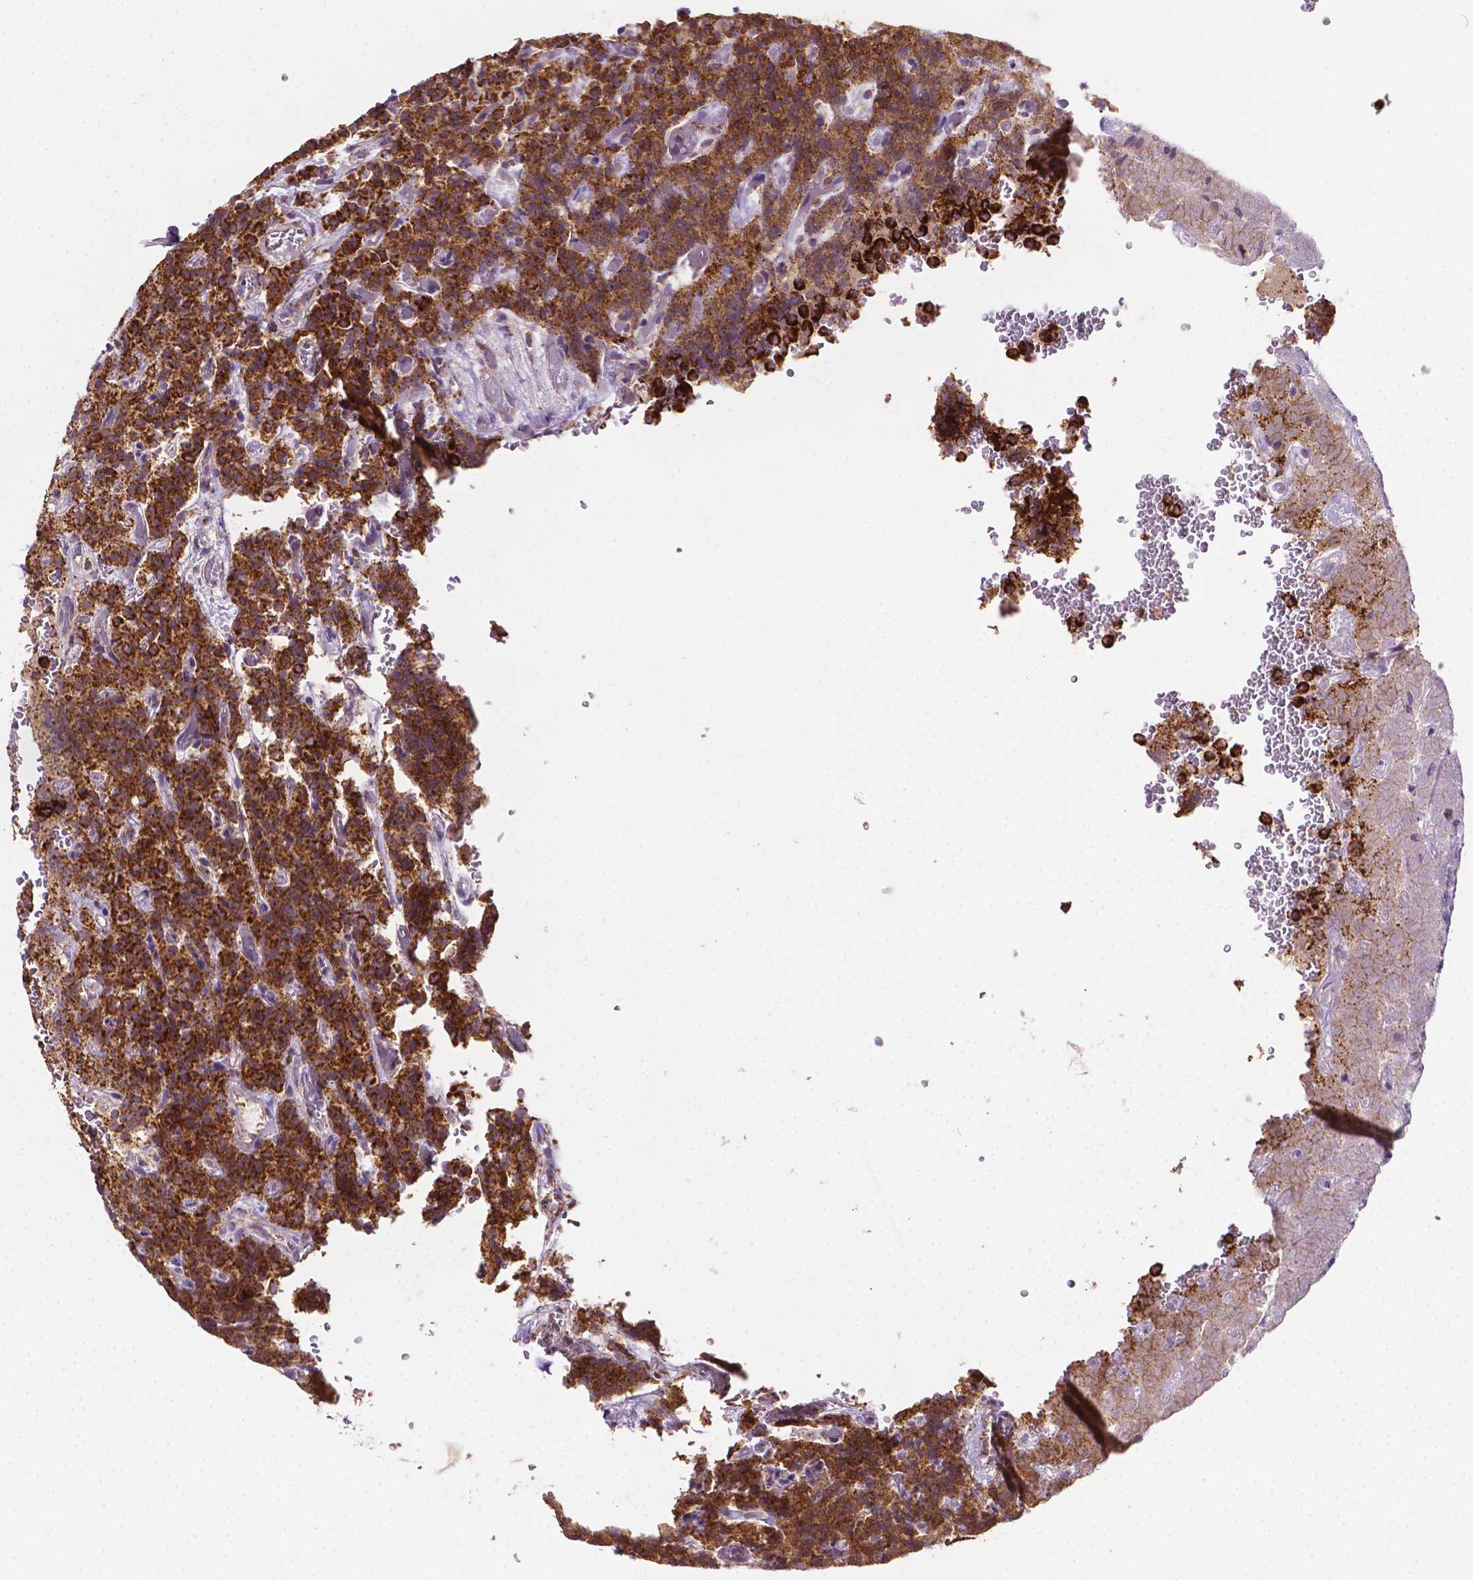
{"staining": {"intensity": "strong", "quantity": ">75%", "location": "cytoplasmic/membranous"}, "tissue": "carcinoid", "cell_type": "Tumor cells", "image_type": "cancer", "snomed": [{"axis": "morphology", "description": "Carcinoid, malignant, NOS"}, {"axis": "topography", "description": "Pancreas"}], "caption": "High-power microscopy captured an immunohistochemistry (IHC) photomicrograph of carcinoid (malignant), revealing strong cytoplasmic/membranous expression in approximately >75% of tumor cells.", "gene": "ILVBL", "patient": {"sex": "male", "age": 36}}